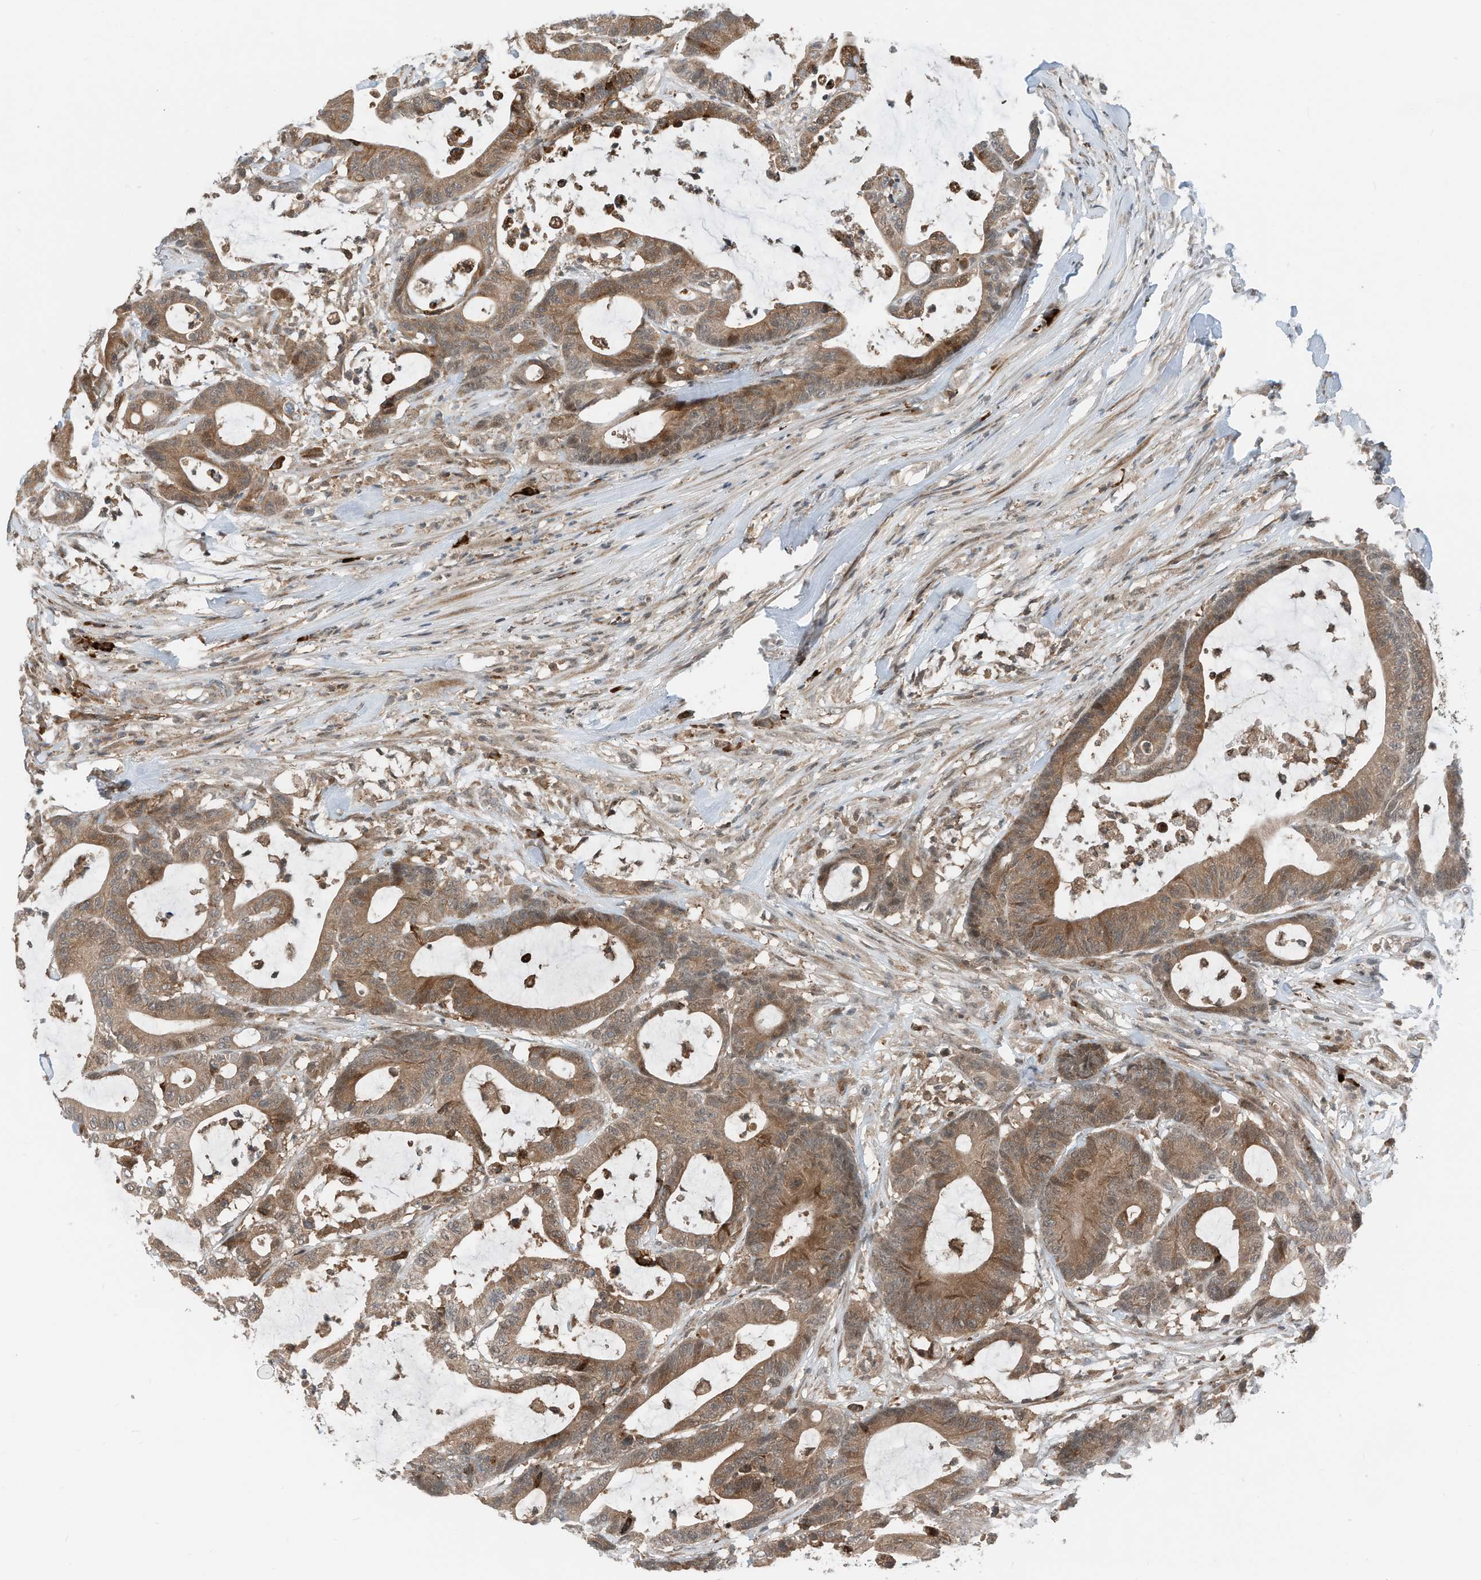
{"staining": {"intensity": "moderate", "quantity": ">75%", "location": "cytoplasmic/membranous"}, "tissue": "colorectal cancer", "cell_type": "Tumor cells", "image_type": "cancer", "snomed": [{"axis": "morphology", "description": "Adenocarcinoma, NOS"}, {"axis": "topography", "description": "Colon"}], "caption": "Protein analysis of colorectal cancer tissue exhibits moderate cytoplasmic/membranous expression in approximately >75% of tumor cells. (Stains: DAB (3,3'-diaminobenzidine) in brown, nuclei in blue, Microscopy: brightfield microscopy at high magnification).", "gene": "RMND1", "patient": {"sex": "female", "age": 84}}